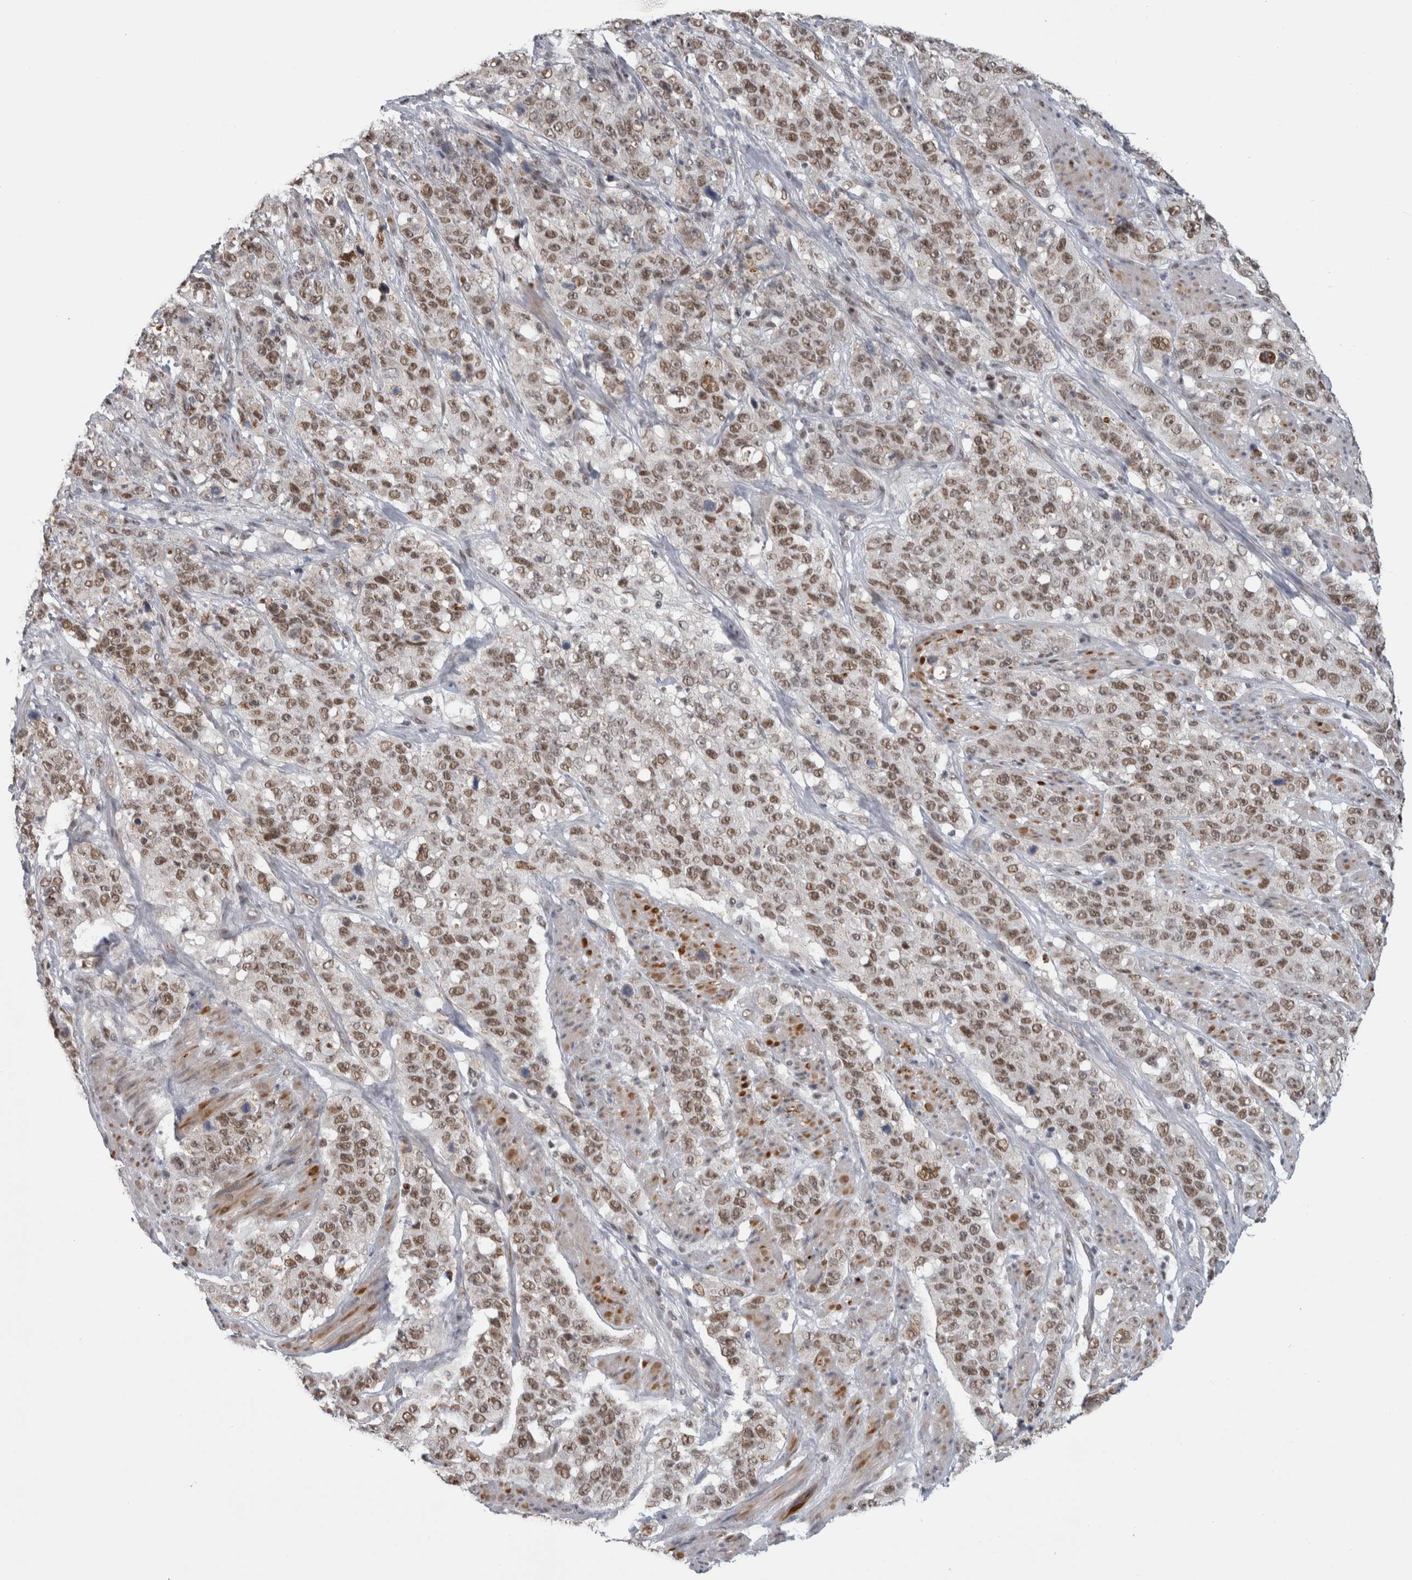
{"staining": {"intensity": "moderate", "quantity": ">75%", "location": "nuclear"}, "tissue": "stomach cancer", "cell_type": "Tumor cells", "image_type": "cancer", "snomed": [{"axis": "morphology", "description": "Adenocarcinoma, NOS"}, {"axis": "topography", "description": "Stomach"}], "caption": "A high-resolution histopathology image shows immunohistochemistry (IHC) staining of adenocarcinoma (stomach), which displays moderate nuclear expression in about >75% of tumor cells. The staining was performed using DAB (3,3'-diaminobenzidine), with brown indicating positive protein expression. Nuclei are stained blue with hematoxylin.", "gene": "HEXIM2", "patient": {"sex": "male", "age": 48}}